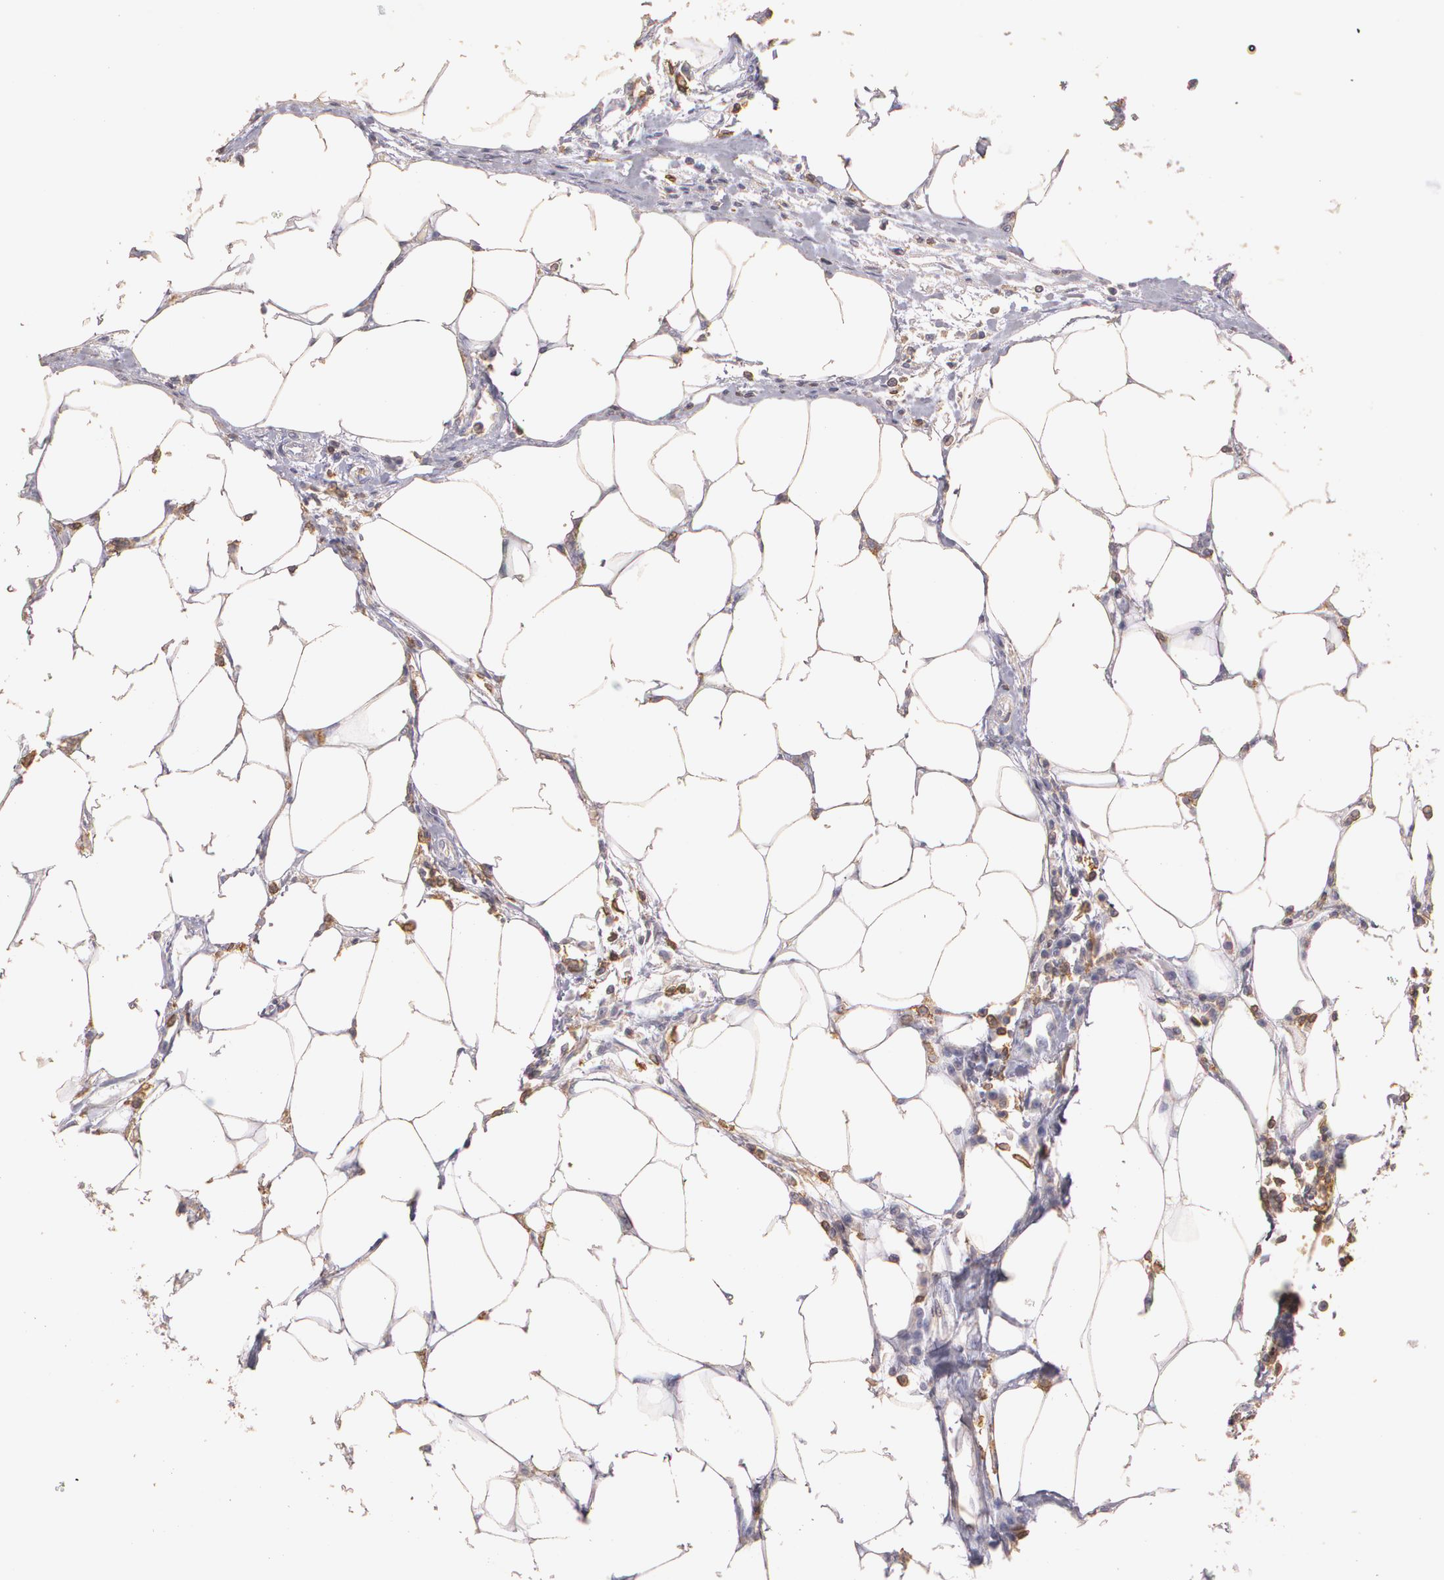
{"staining": {"intensity": "negative", "quantity": "none", "location": "none"}, "tissue": "colorectal cancer", "cell_type": "Tumor cells", "image_type": "cancer", "snomed": [{"axis": "morphology", "description": "Adenocarcinoma, NOS"}, {"axis": "topography", "description": "Colon"}], "caption": "An immunohistochemistry image of colorectal adenocarcinoma is shown. There is no staining in tumor cells of colorectal adenocarcinoma. Nuclei are stained in blue.", "gene": "TGFBR1", "patient": {"sex": "female", "age": 86}}